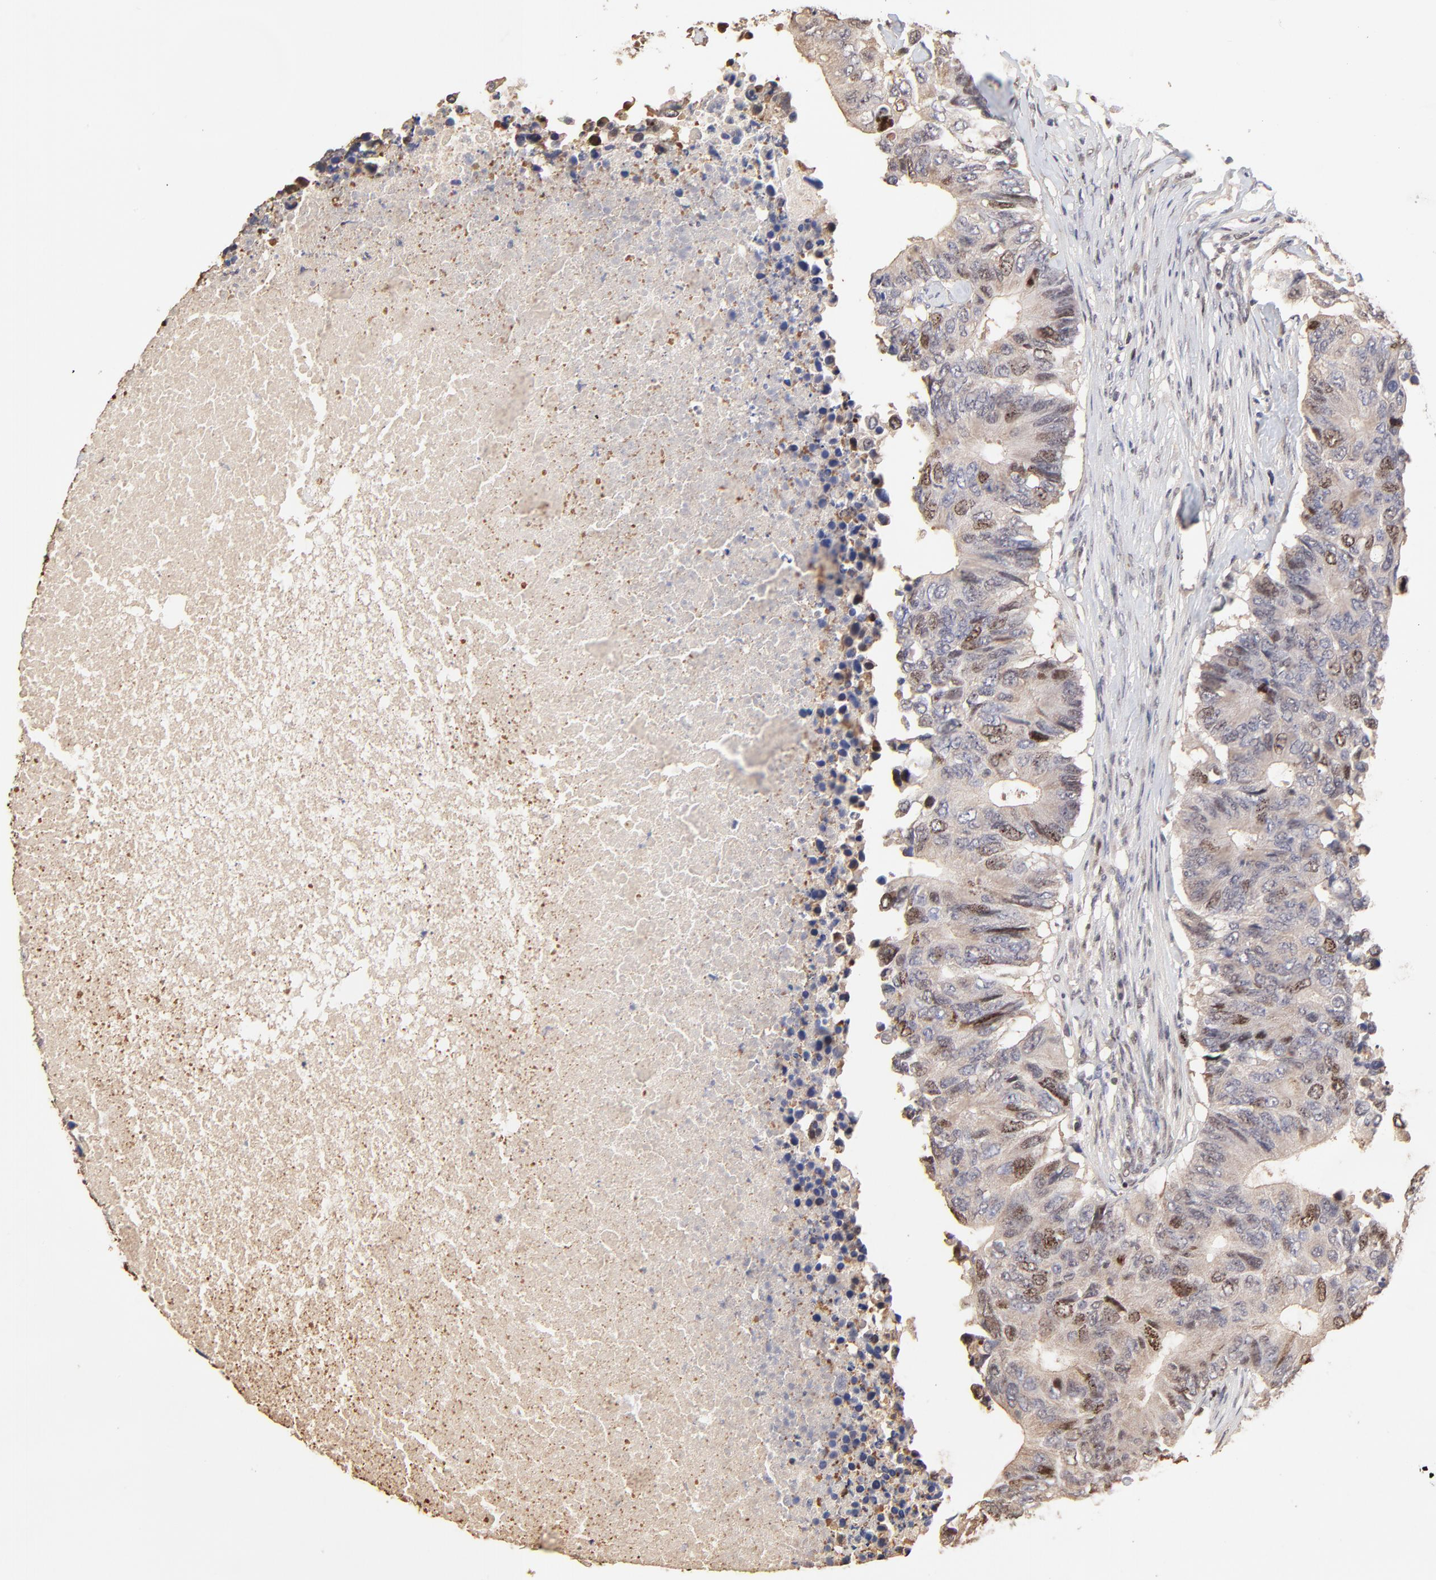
{"staining": {"intensity": "moderate", "quantity": "25%-75%", "location": "nuclear"}, "tissue": "colorectal cancer", "cell_type": "Tumor cells", "image_type": "cancer", "snomed": [{"axis": "morphology", "description": "Adenocarcinoma, NOS"}, {"axis": "topography", "description": "Colon"}], "caption": "Protein staining of colorectal cancer tissue demonstrates moderate nuclear expression in about 25%-75% of tumor cells. The protein is shown in brown color, while the nuclei are stained blue.", "gene": "BIRC5", "patient": {"sex": "male", "age": 71}}